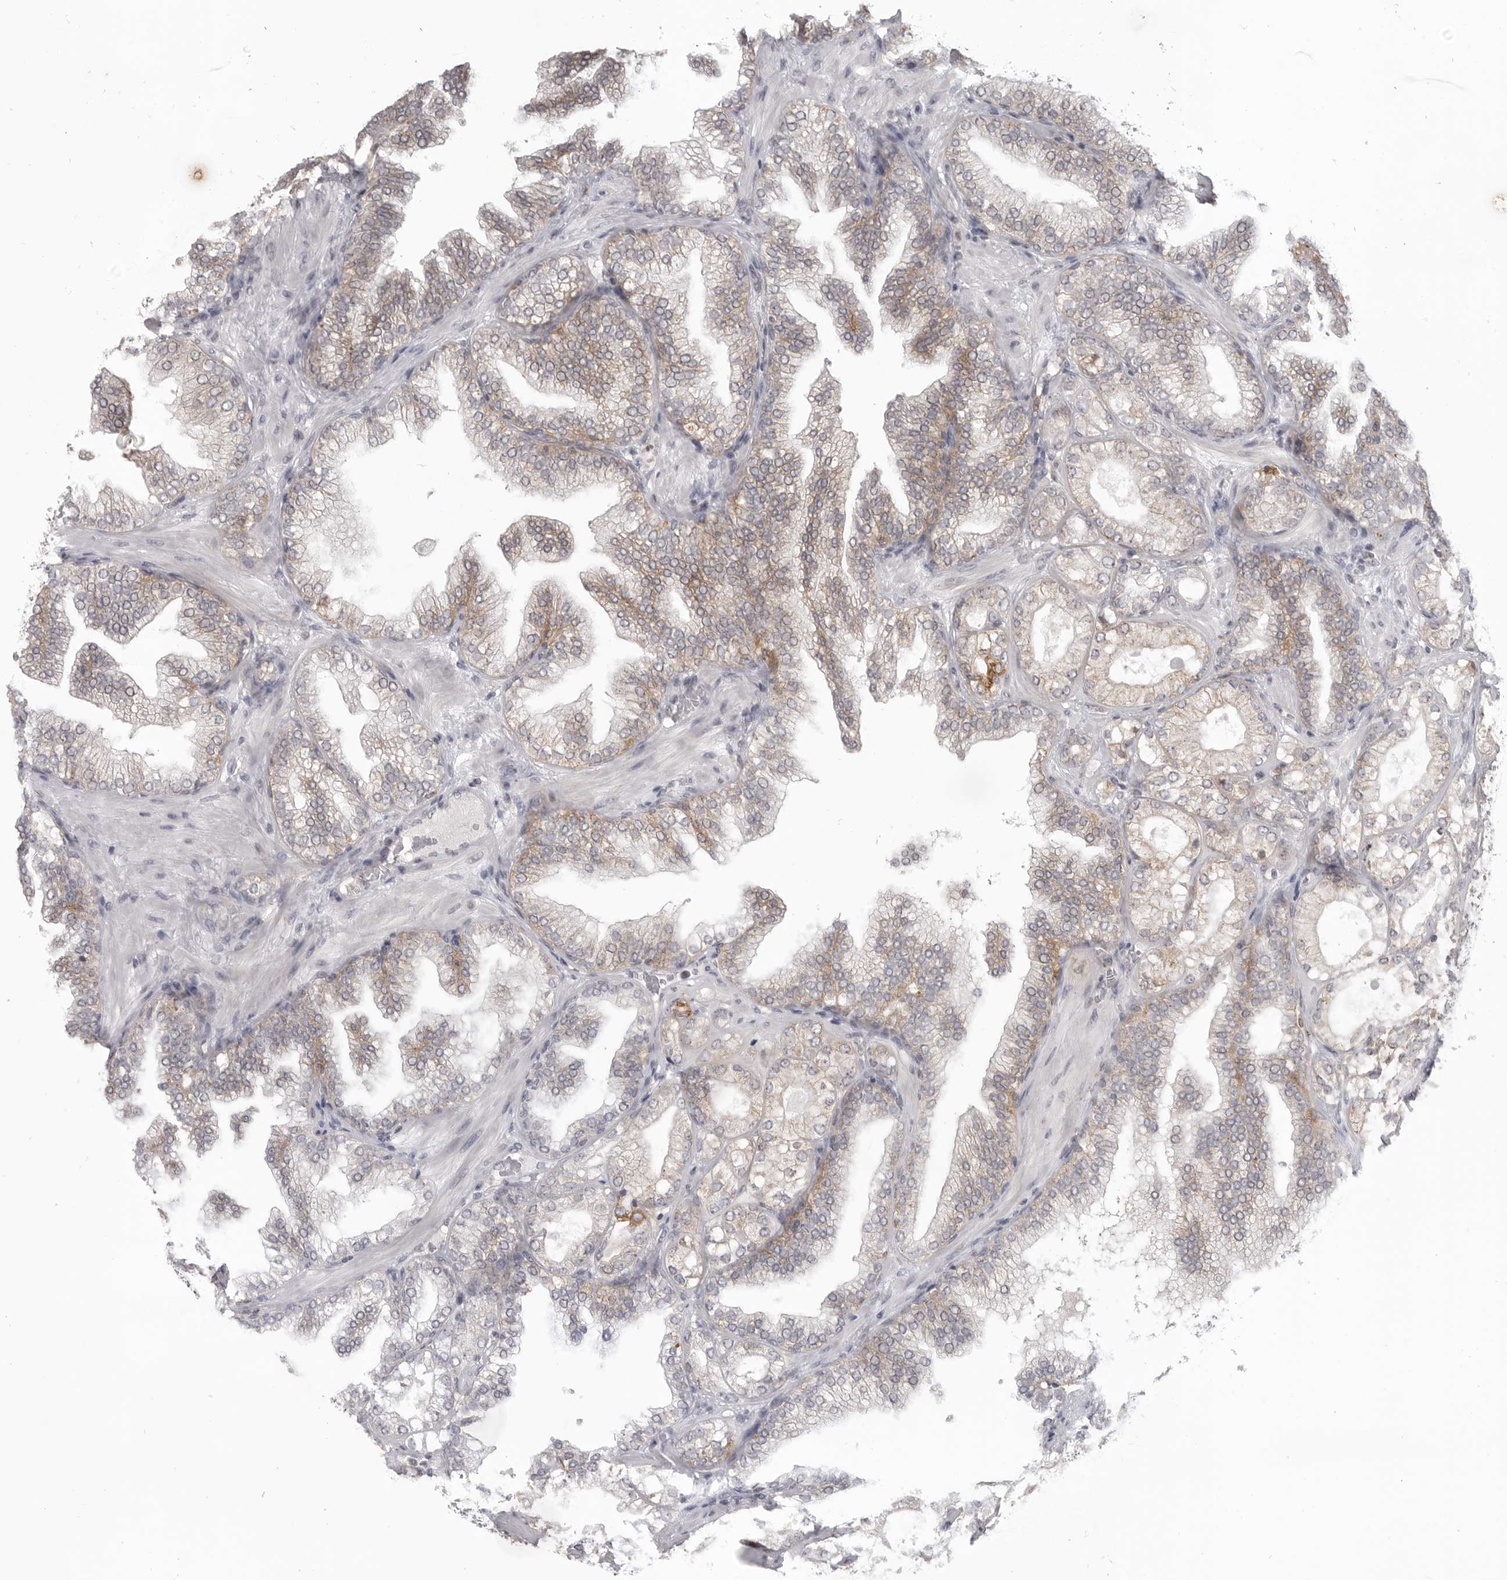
{"staining": {"intensity": "weak", "quantity": "25%-75%", "location": "cytoplasmic/membranous"}, "tissue": "prostate cancer", "cell_type": "Tumor cells", "image_type": "cancer", "snomed": [{"axis": "morphology", "description": "Adenocarcinoma, High grade"}, {"axis": "topography", "description": "Prostate"}], "caption": "This photomicrograph demonstrates immunohistochemistry (IHC) staining of adenocarcinoma (high-grade) (prostate), with low weak cytoplasmic/membranous expression in approximately 25%-75% of tumor cells.", "gene": "IFNGR1", "patient": {"sex": "male", "age": 58}}